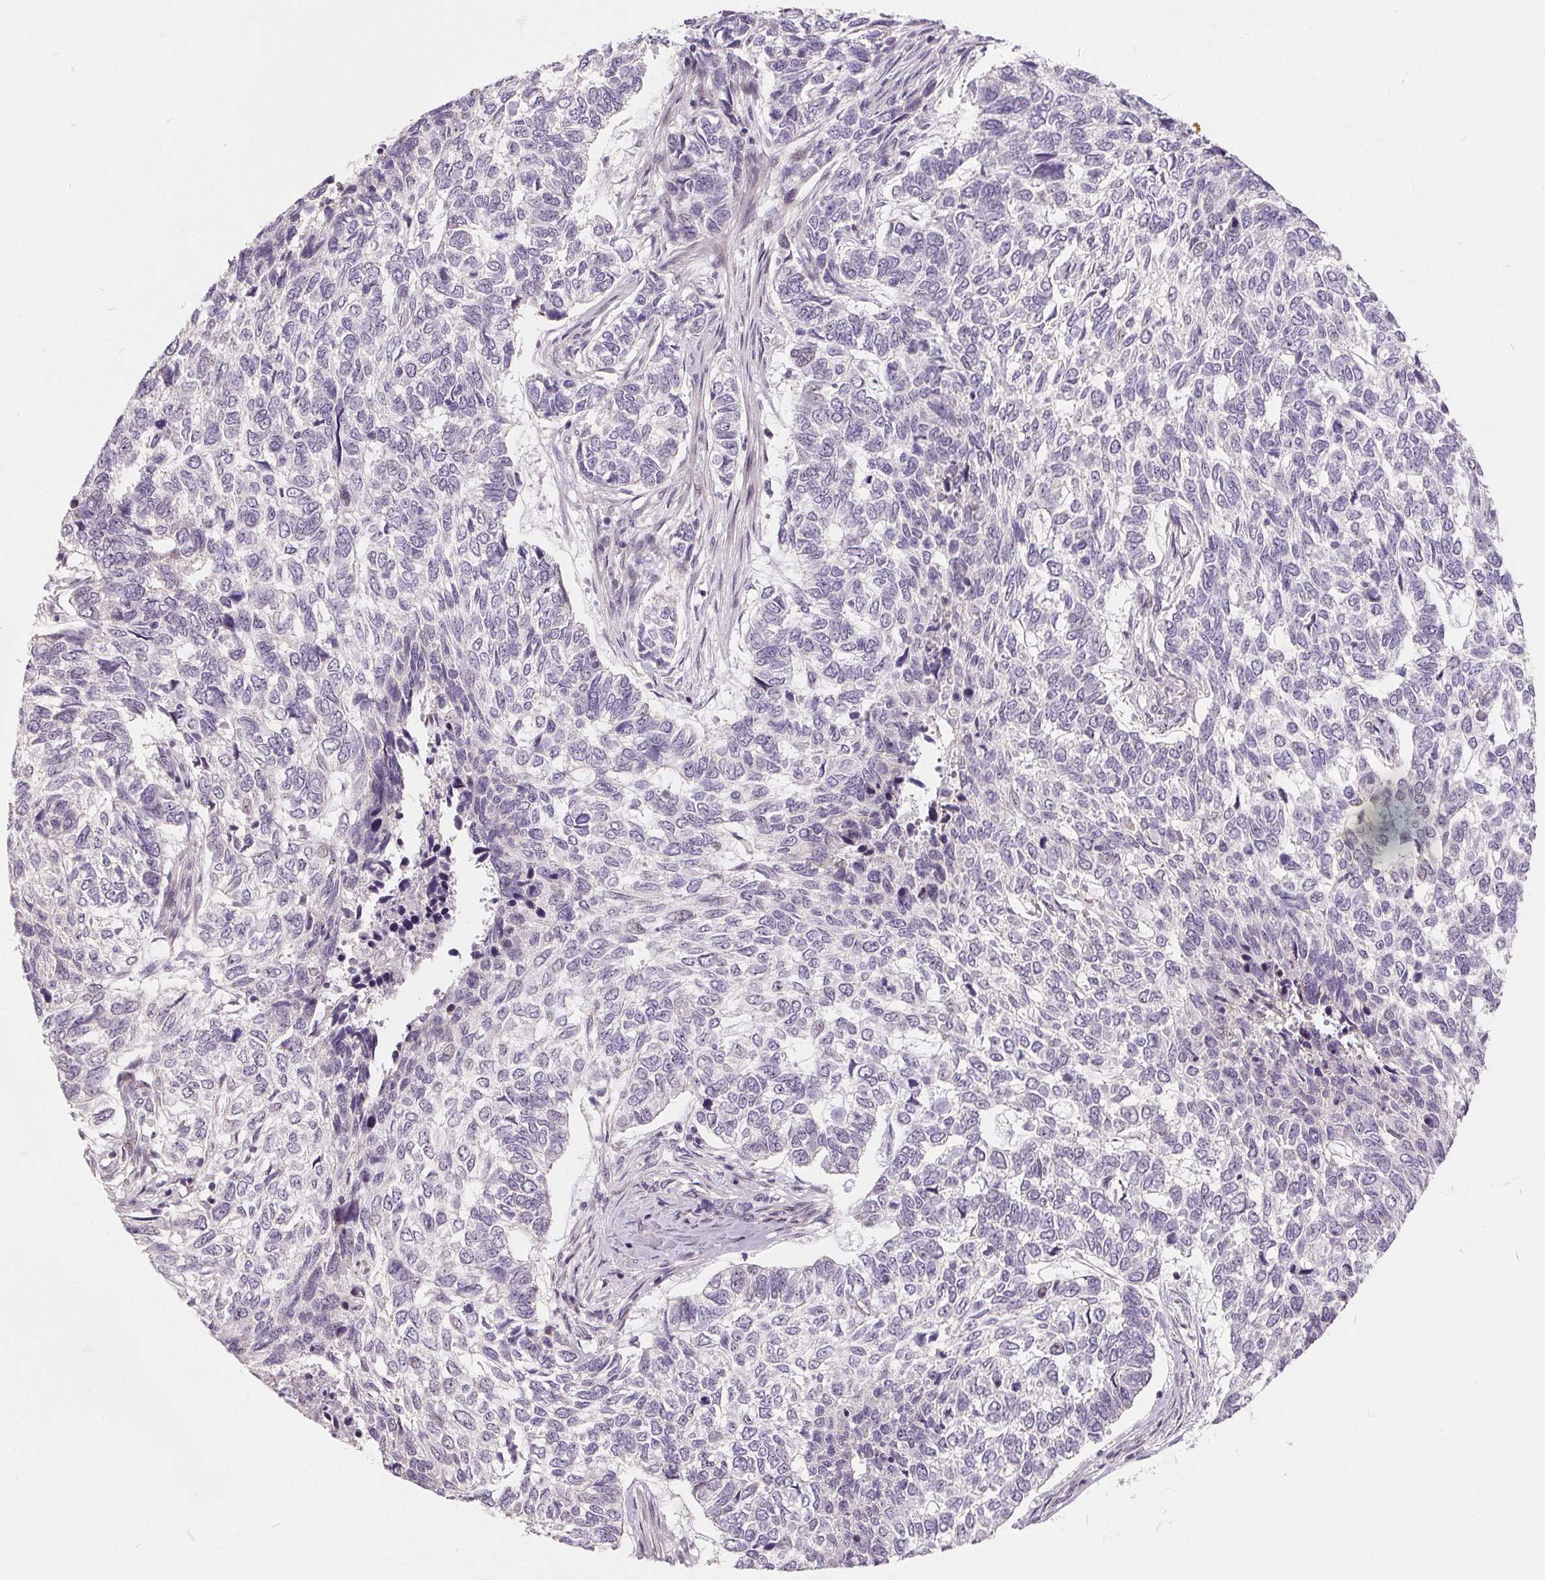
{"staining": {"intensity": "negative", "quantity": "none", "location": "none"}, "tissue": "skin cancer", "cell_type": "Tumor cells", "image_type": "cancer", "snomed": [{"axis": "morphology", "description": "Basal cell carcinoma"}, {"axis": "topography", "description": "Skin"}], "caption": "High power microscopy image of an immunohistochemistry micrograph of basal cell carcinoma (skin), revealing no significant expression in tumor cells.", "gene": "NRG2", "patient": {"sex": "female", "age": 65}}